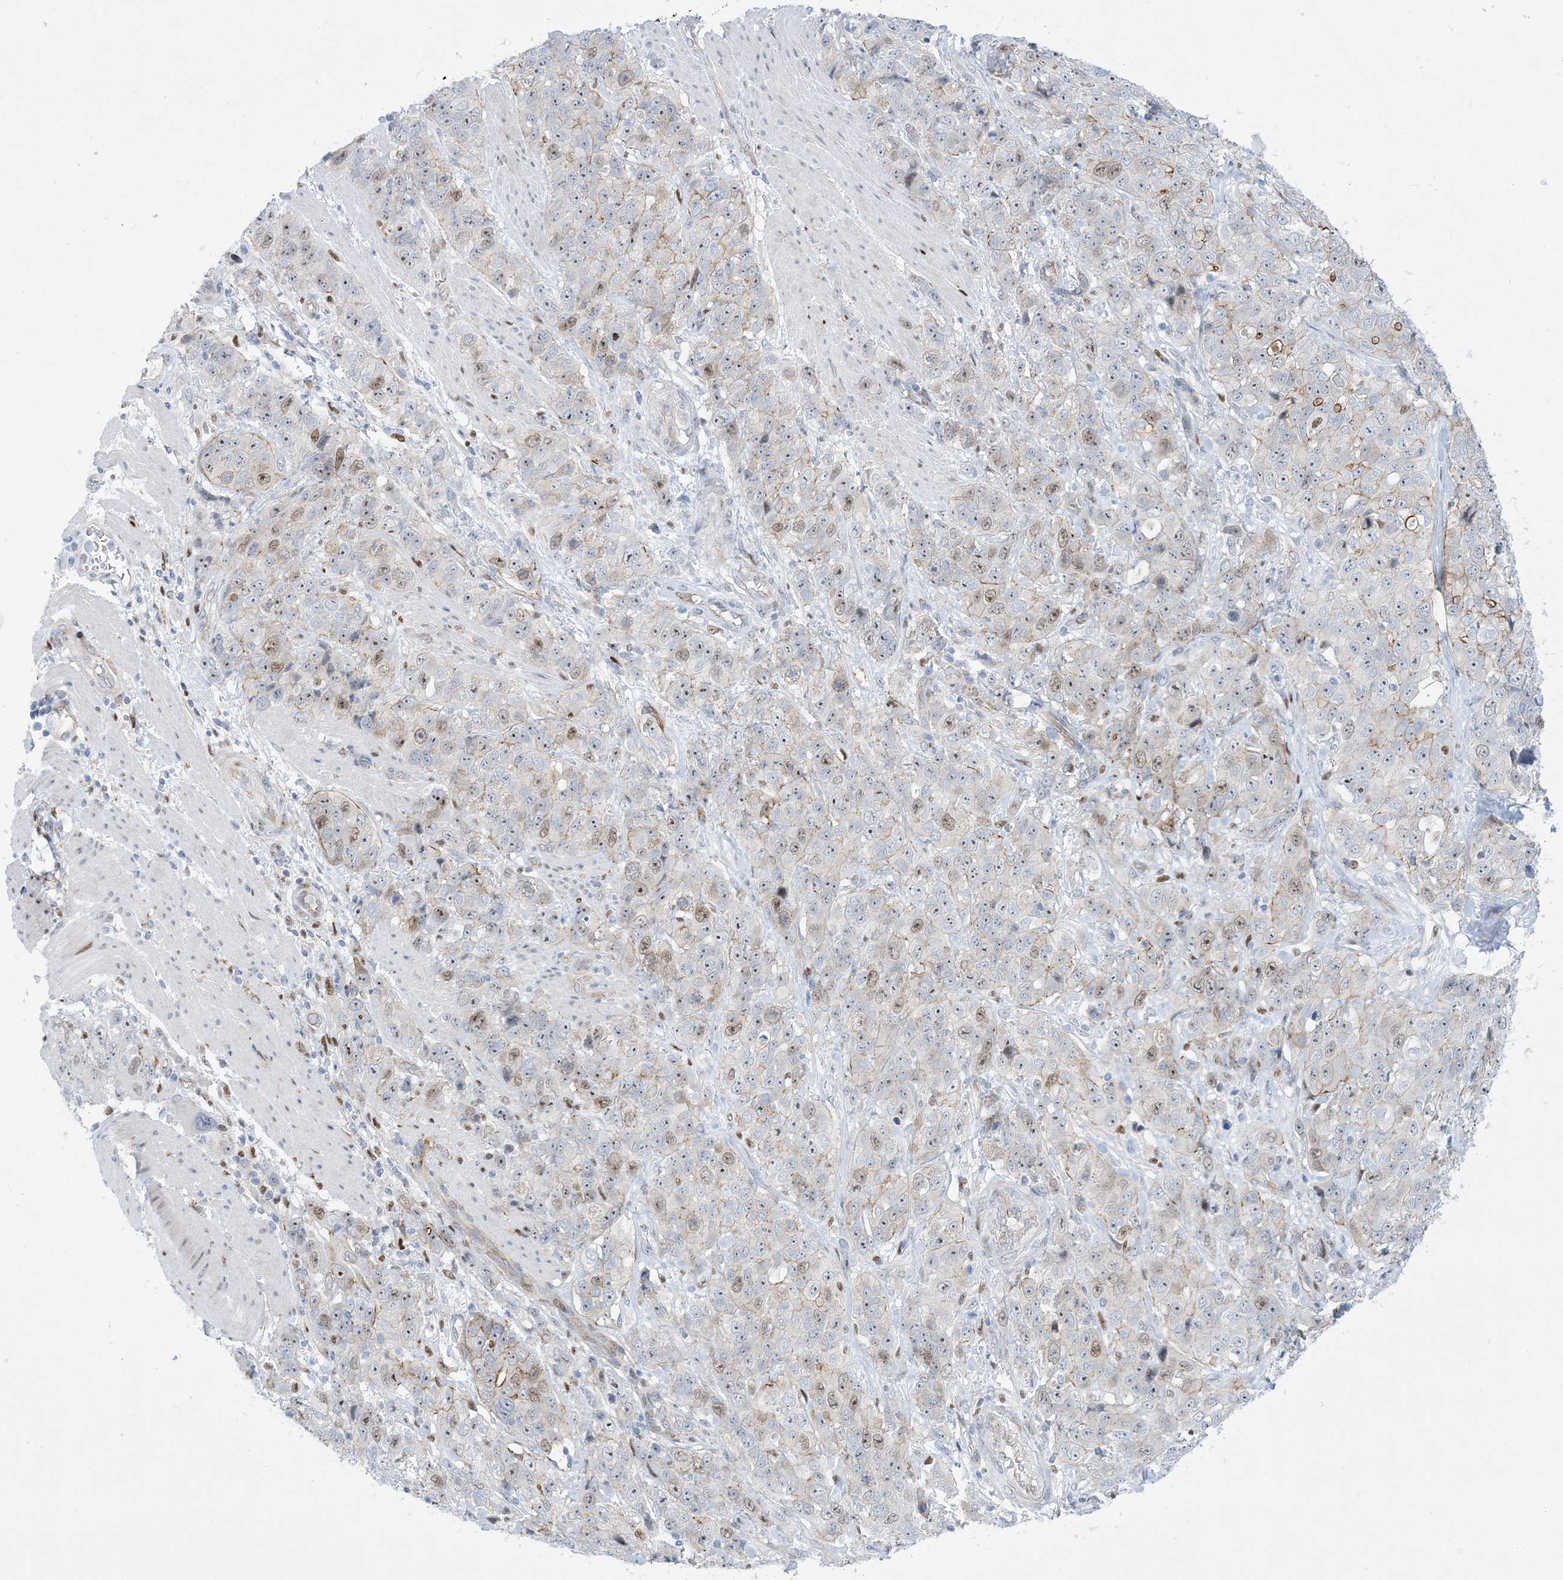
{"staining": {"intensity": "moderate", "quantity": "<25%", "location": "cytoplasmic/membranous,nuclear"}, "tissue": "stomach cancer", "cell_type": "Tumor cells", "image_type": "cancer", "snomed": [{"axis": "morphology", "description": "Adenocarcinoma, NOS"}, {"axis": "topography", "description": "Stomach"}], "caption": "An immunohistochemistry (IHC) photomicrograph of tumor tissue is shown. Protein staining in brown shows moderate cytoplasmic/membranous and nuclear positivity in stomach adenocarcinoma within tumor cells.", "gene": "MARS2", "patient": {"sex": "male", "age": 48}}